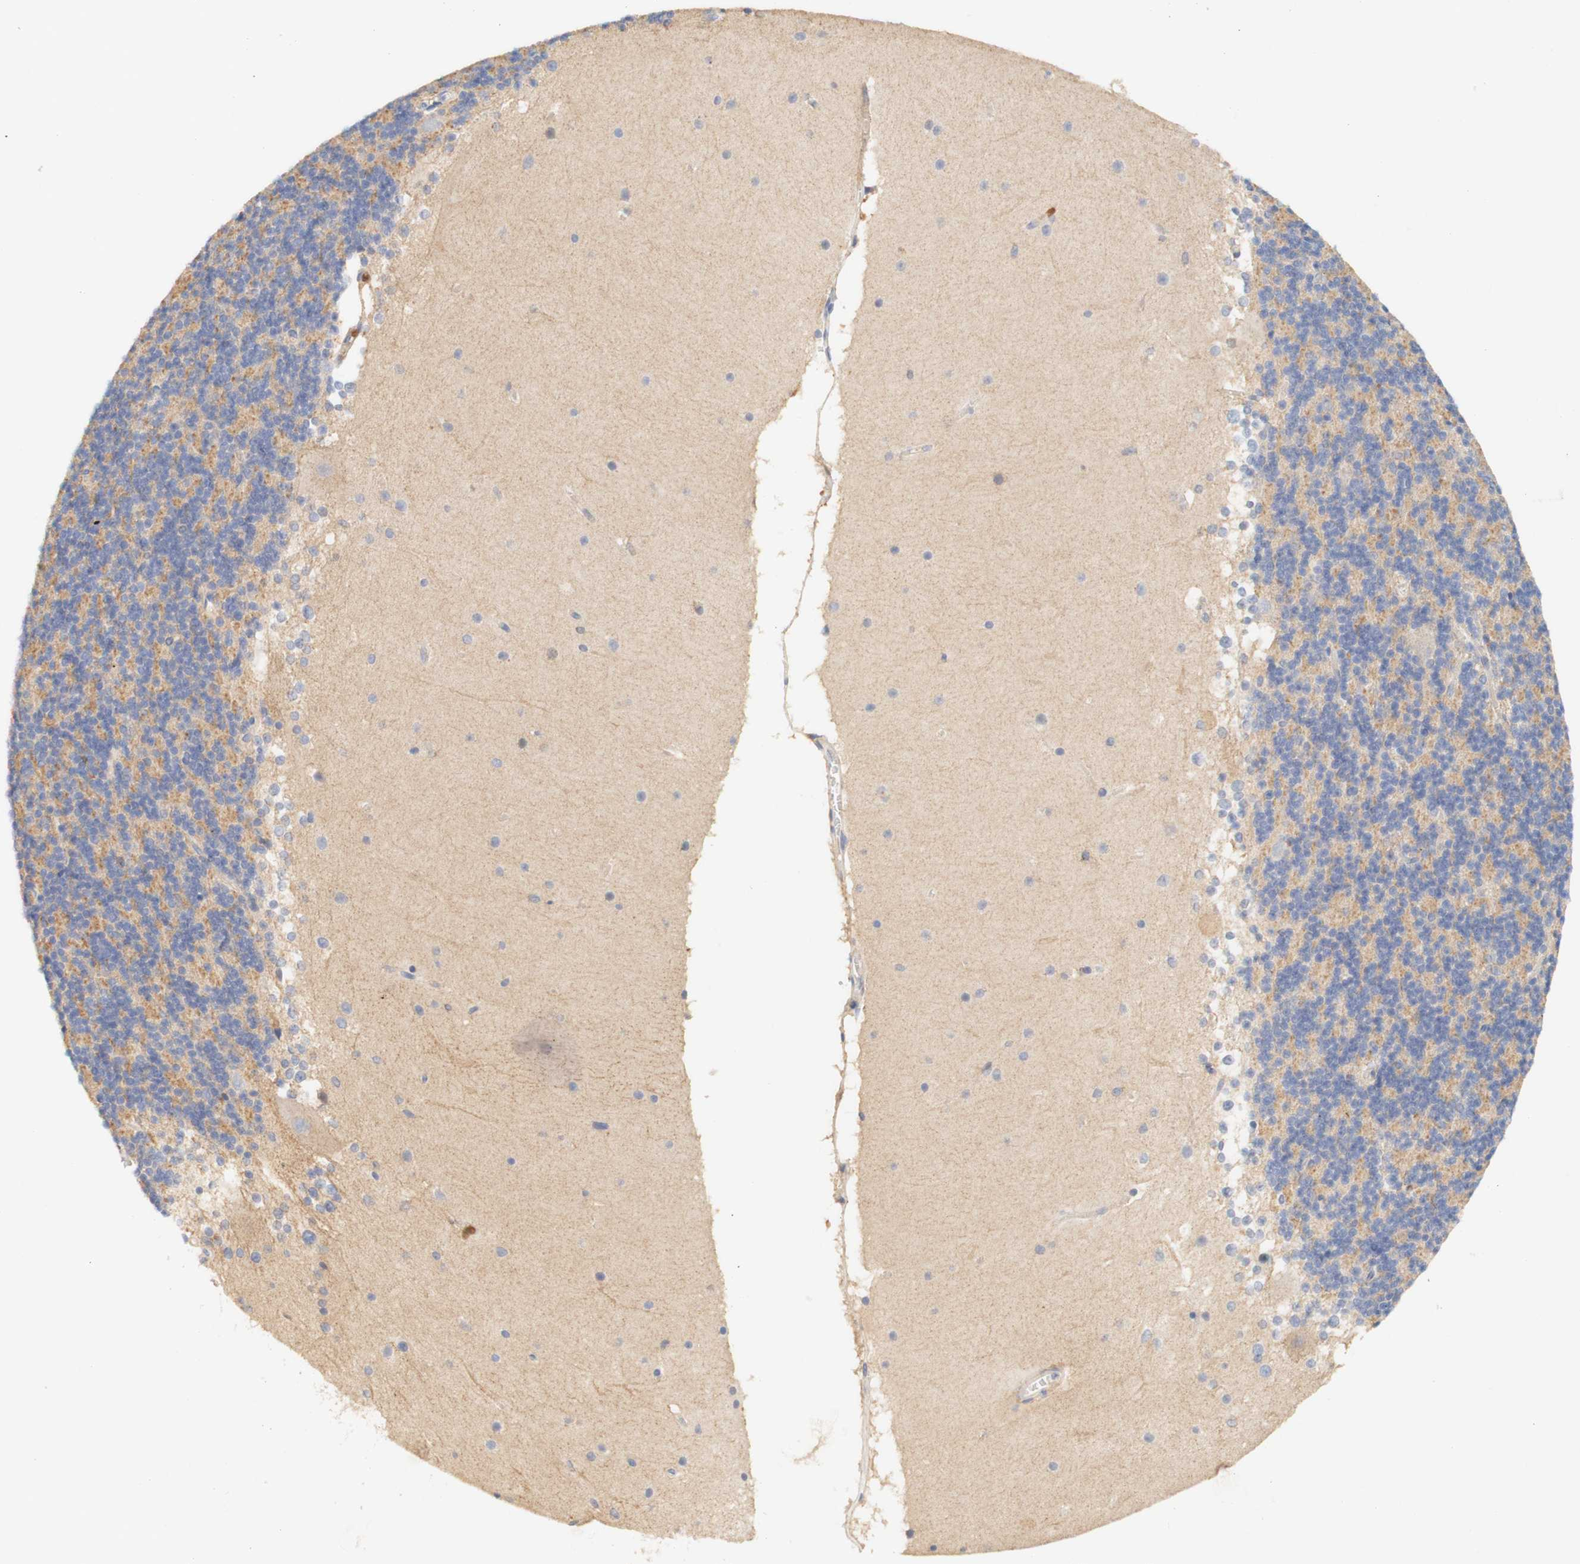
{"staining": {"intensity": "moderate", "quantity": "<25%", "location": "cytoplasmic/membranous"}, "tissue": "cerebellum", "cell_type": "Cells in granular layer", "image_type": "normal", "snomed": [{"axis": "morphology", "description": "Normal tissue, NOS"}, {"axis": "topography", "description": "Cerebellum"}], "caption": "A high-resolution micrograph shows immunohistochemistry staining of benign cerebellum, which reveals moderate cytoplasmic/membranous positivity in about <25% of cells in granular layer. The staining is performed using DAB (3,3'-diaminobenzidine) brown chromogen to label protein expression. The nuclei are counter-stained blue using hematoxylin.", "gene": "PCDH7", "patient": {"sex": "female", "age": 19}}